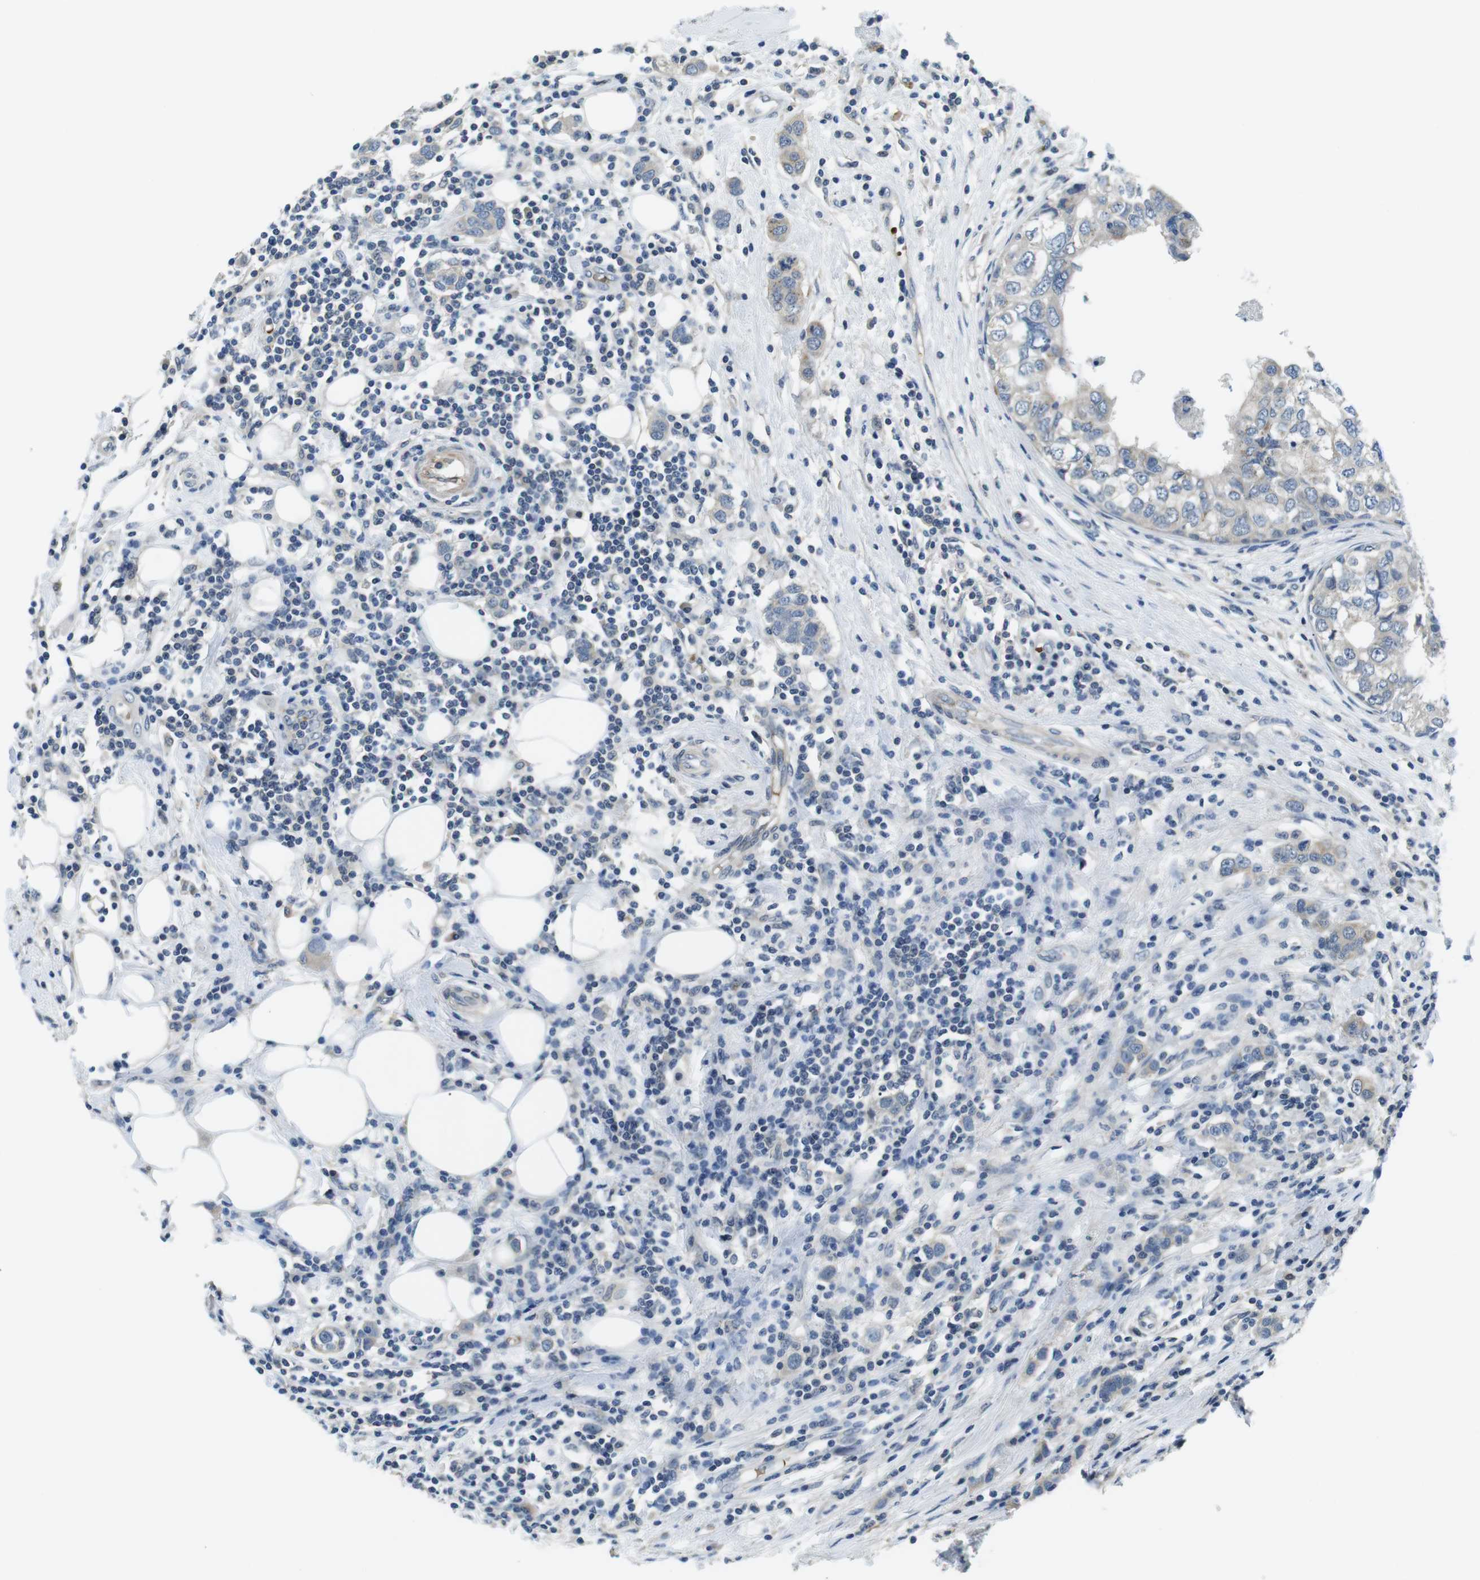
{"staining": {"intensity": "negative", "quantity": "none", "location": "none"}, "tissue": "breast cancer", "cell_type": "Tumor cells", "image_type": "cancer", "snomed": [{"axis": "morphology", "description": "Duct carcinoma"}, {"axis": "topography", "description": "Breast"}], "caption": "The IHC micrograph has no significant positivity in tumor cells of breast infiltrating ductal carcinoma tissue. (DAB (3,3'-diaminobenzidine) immunohistochemistry, high magnification).", "gene": "WSCD1", "patient": {"sex": "female", "age": 50}}